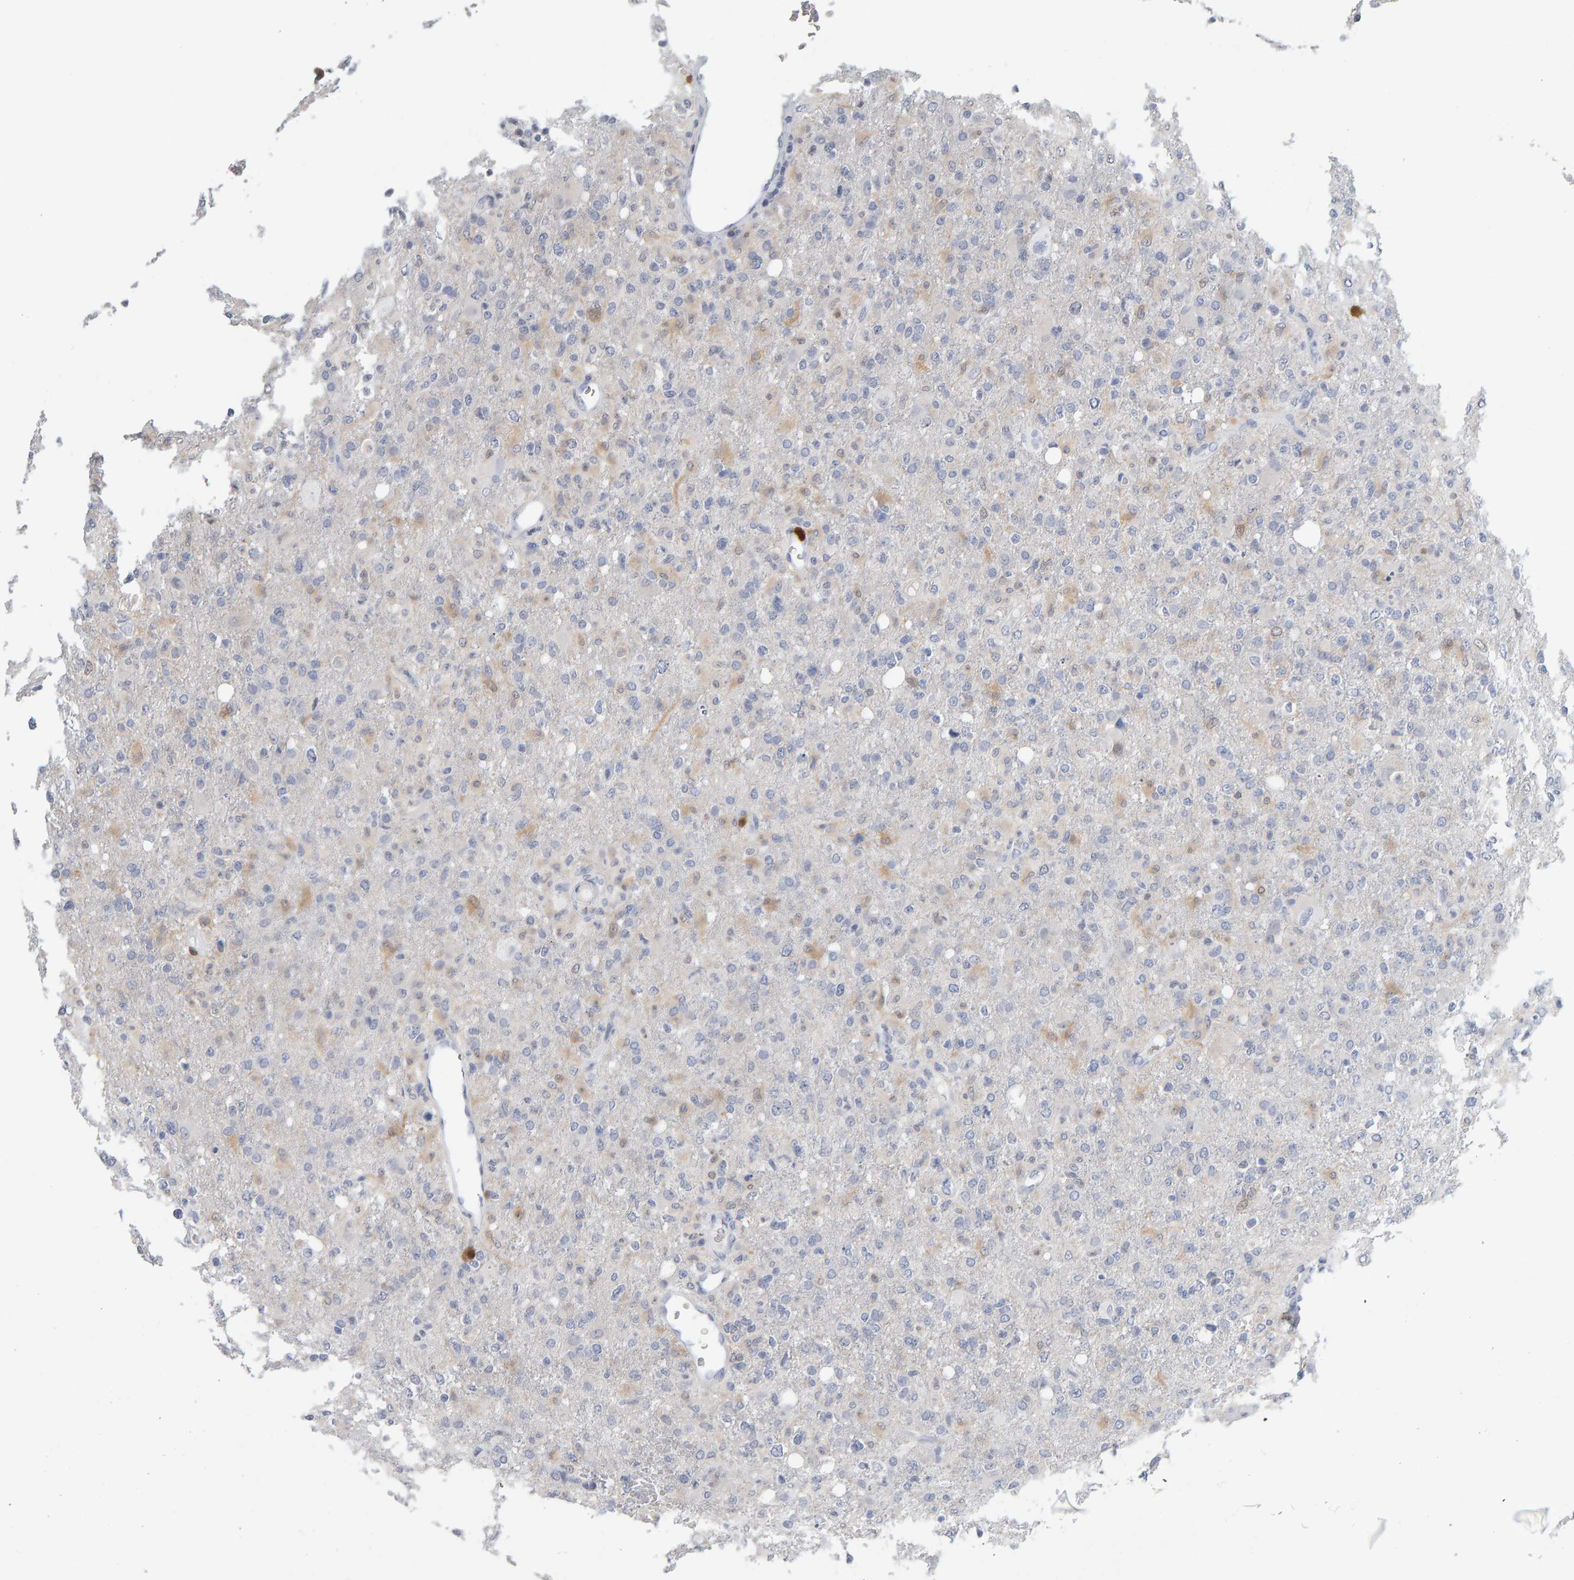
{"staining": {"intensity": "weak", "quantity": "<25%", "location": "cytoplasmic/membranous"}, "tissue": "glioma", "cell_type": "Tumor cells", "image_type": "cancer", "snomed": [{"axis": "morphology", "description": "Glioma, malignant, High grade"}, {"axis": "topography", "description": "Brain"}], "caption": "An image of human glioma is negative for staining in tumor cells. Brightfield microscopy of immunohistochemistry stained with DAB (brown) and hematoxylin (blue), captured at high magnification.", "gene": "CTH", "patient": {"sex": "female", "age": 57}}